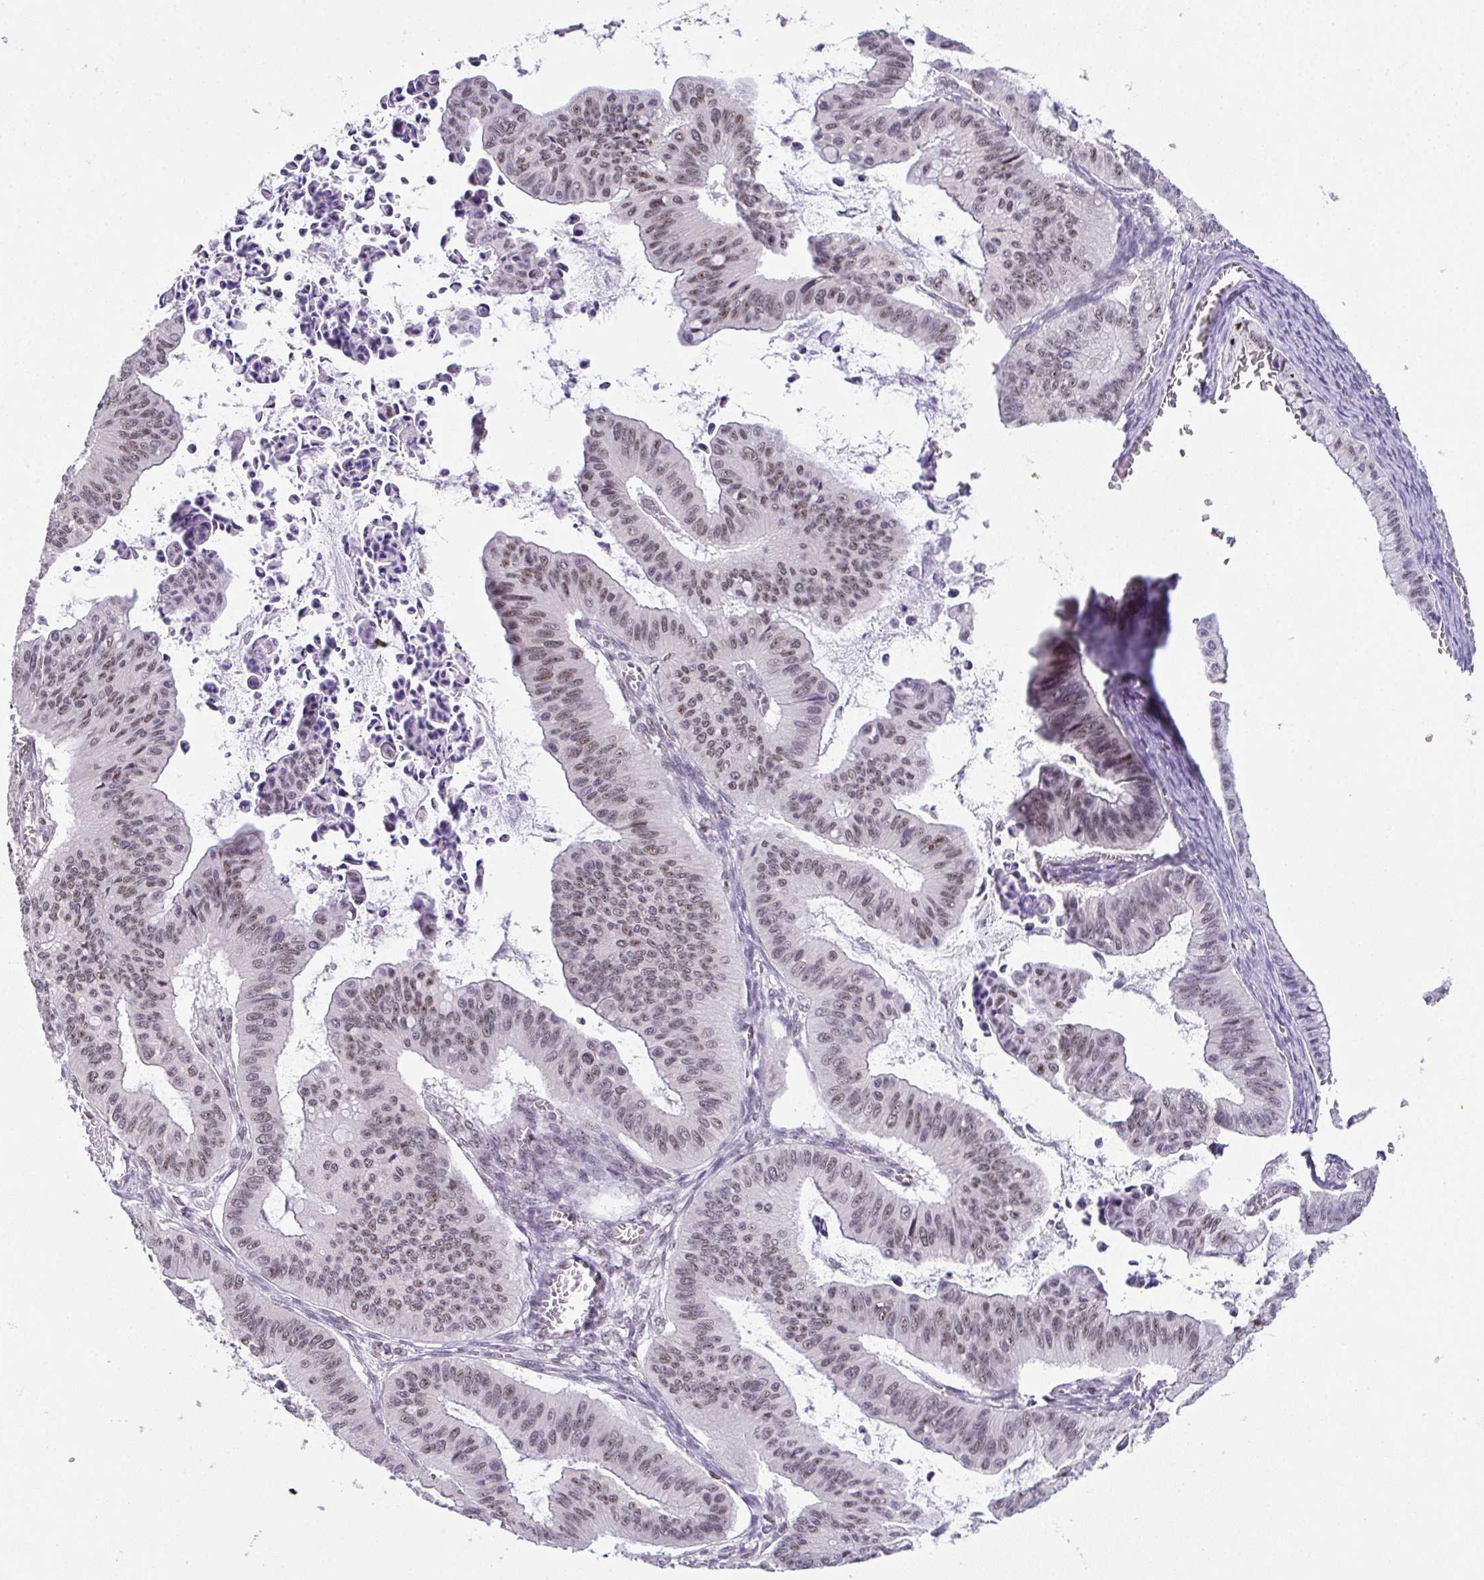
{"staining": {"intensity": "weak", "quantity": ">75%", "location": "nuclear"}, "tissue": "ovarian cancer", "cell_type": "Tumor cells", "image_type": "cancer", "snomed": [{"axis": "morphology", "description": "Cystadenocarcinoma, mucinous, NOS"}, {"axis": "topography", "description": "Ovary"}], "caption": "Mucinous cystadenocarcinoma (ovarian) was stained to show a protein in brown. There is low levels of weak nuclear staining in about >75% of tumor cells. (Stains: DAB (3,3'-diaminobenzidine) in brown, nuclei in blue, Microscopy: brightfield microscopy at high magnification).", "gene": "ZNF800", "patient": {"sex": "female", "age": 72}}